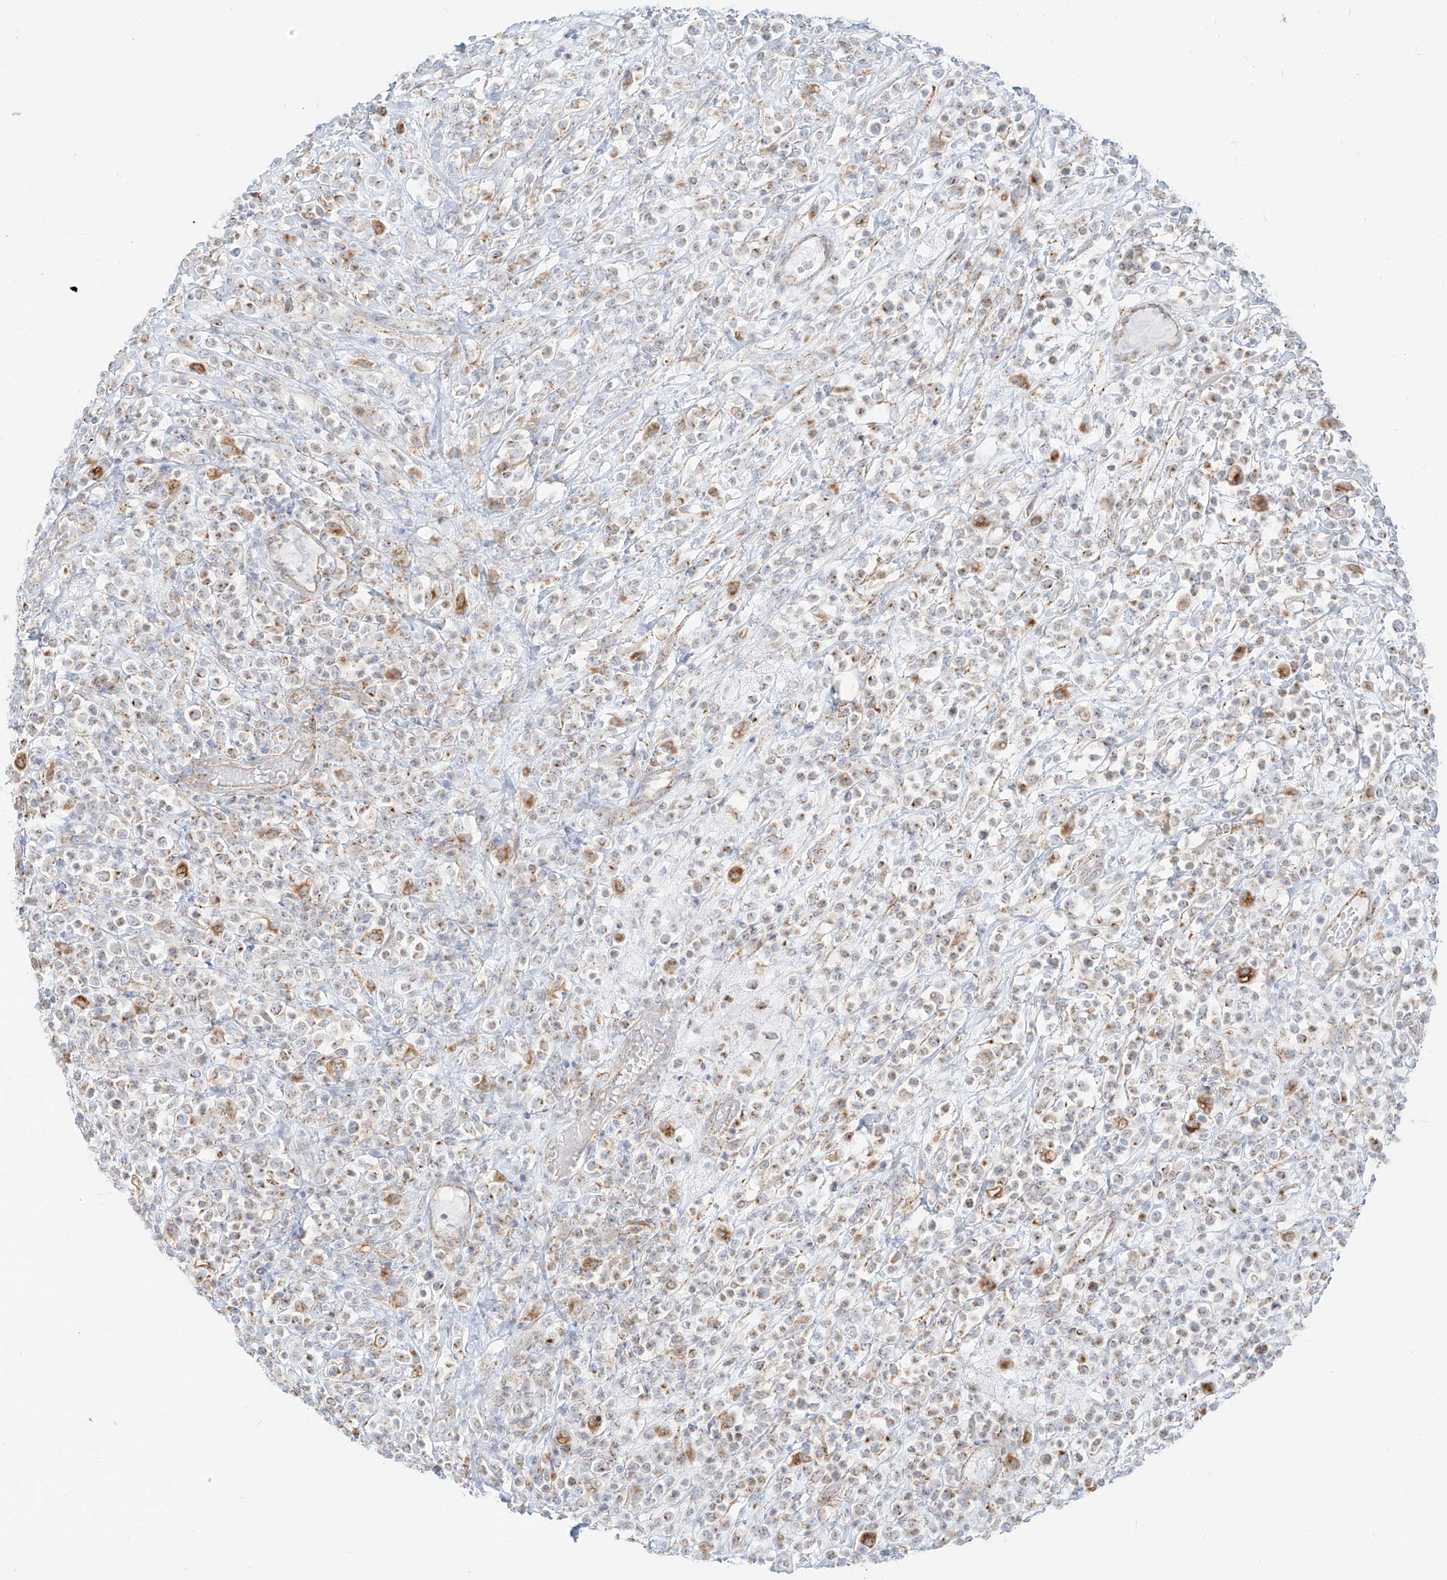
{"staining": {"intensity": "moderate", "quantity": ">75%", "location": "cytoplasmic/membranous"}, "tissue": "lymphoma", "cell_type": "Tumor cells", "image_type": "cancer", "snomed": [{"axis": "morphology", "description": "Malignant lymphoma, non-Hodgkin's type, High grade"}, {"axis": "topography", "description": "Colon"}], "caption": "Immunohistochemical staining of high-grade malignant lymphoma, non-Hodgkin's type displays medium levels of moderate cytoplasmic/membranous expression in approximately >75% of tumor cells.", "gene": "SLC35F6", "patient": {"sex": "female", "age": 53}}